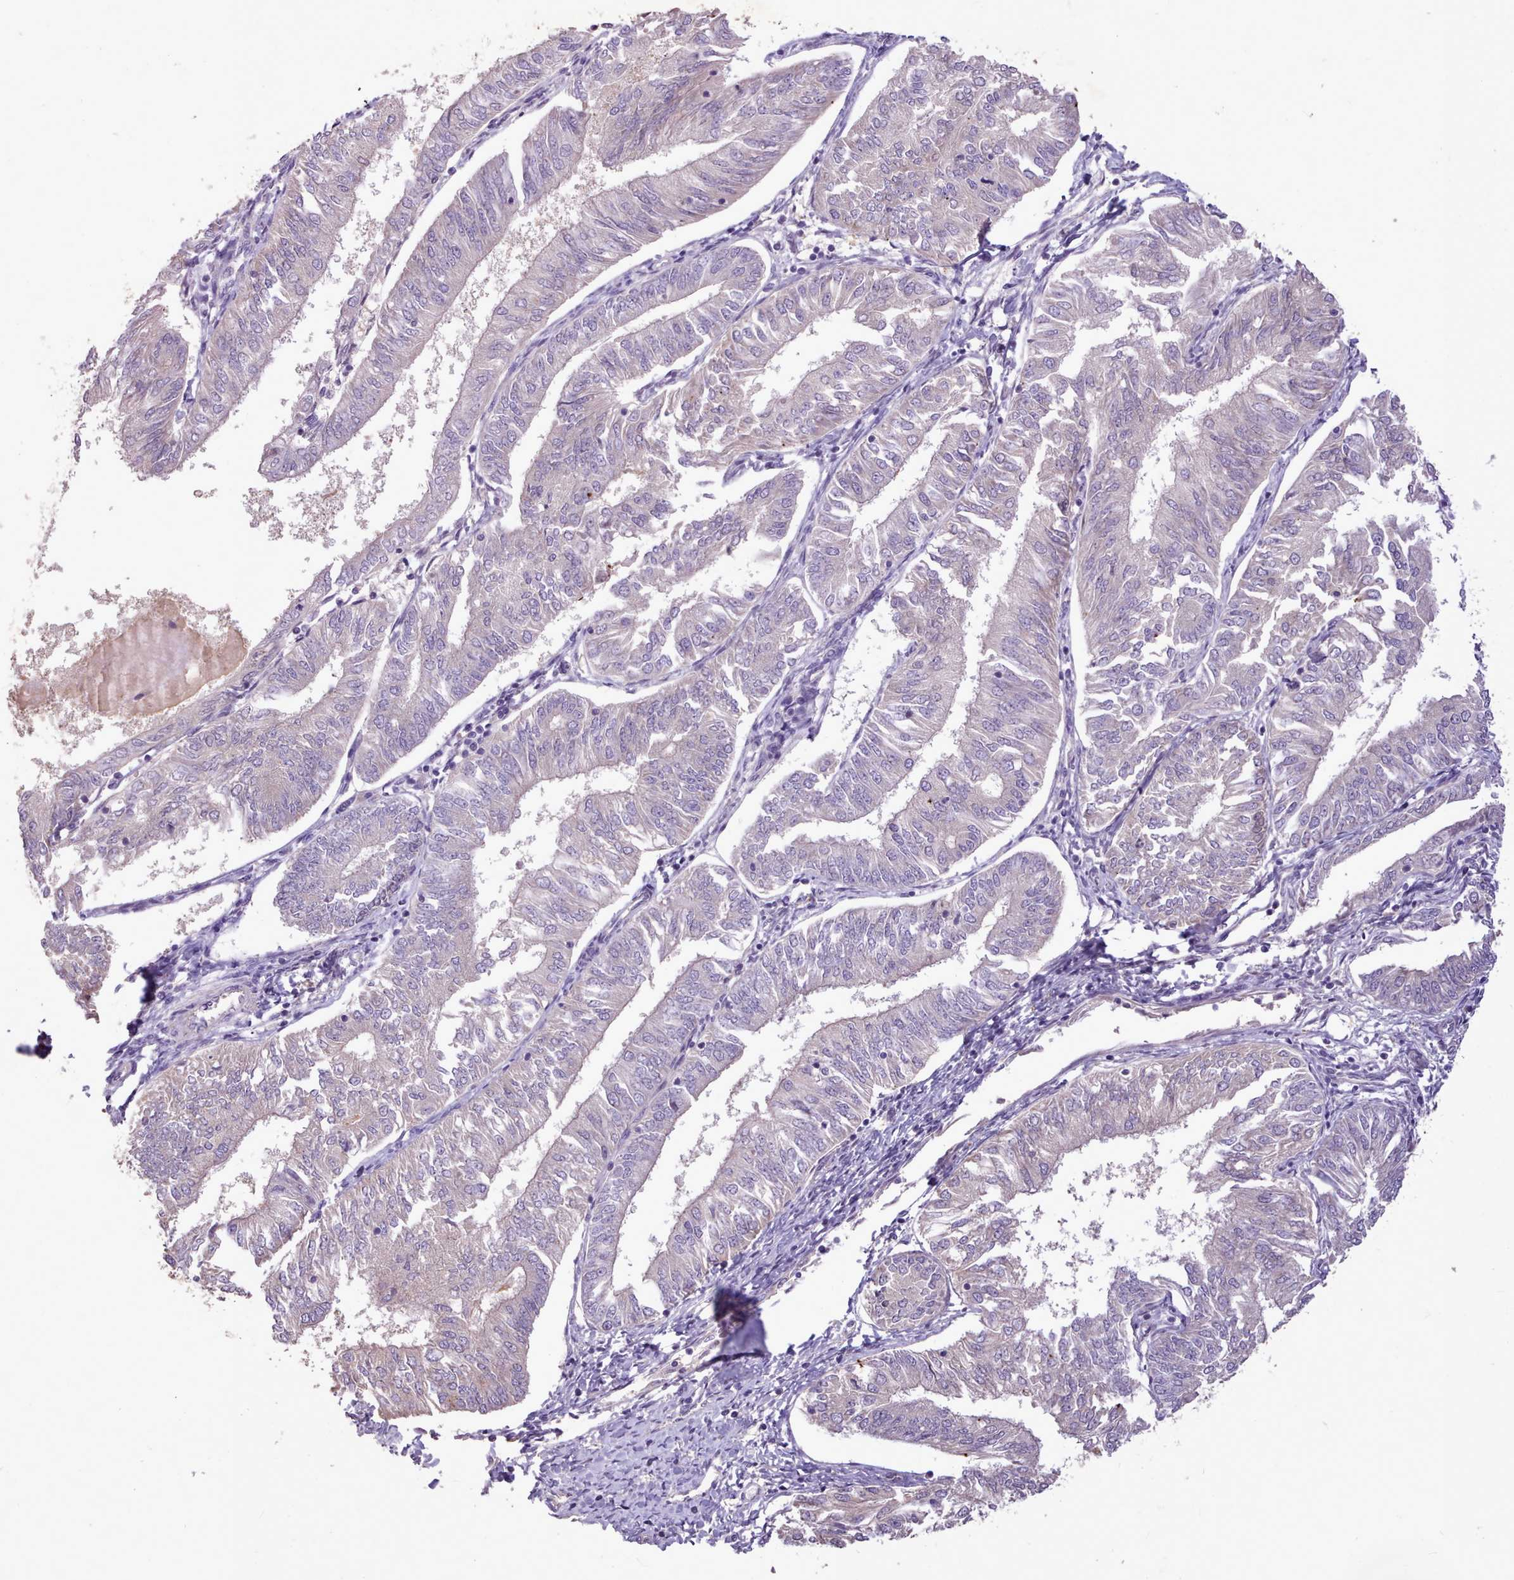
{"staining": {"intensity": "negative", "quantity": "none", "location": "none"}, "tissue": "endometrial cancer", "cell_type": "Tumor cells", "image_type": "cancer", "snomed": [{"axis": "morphology", "description": "Adenocarcinoma, NOS"}, {"axis": "topography", "description": "Endometrium"}], "caption": "Photomicrograph shows no protein staining in tumor cells of endometrial cancer tissue.", "gene": "ZNF607", "patient": {"sex": "female", "age": 58}}